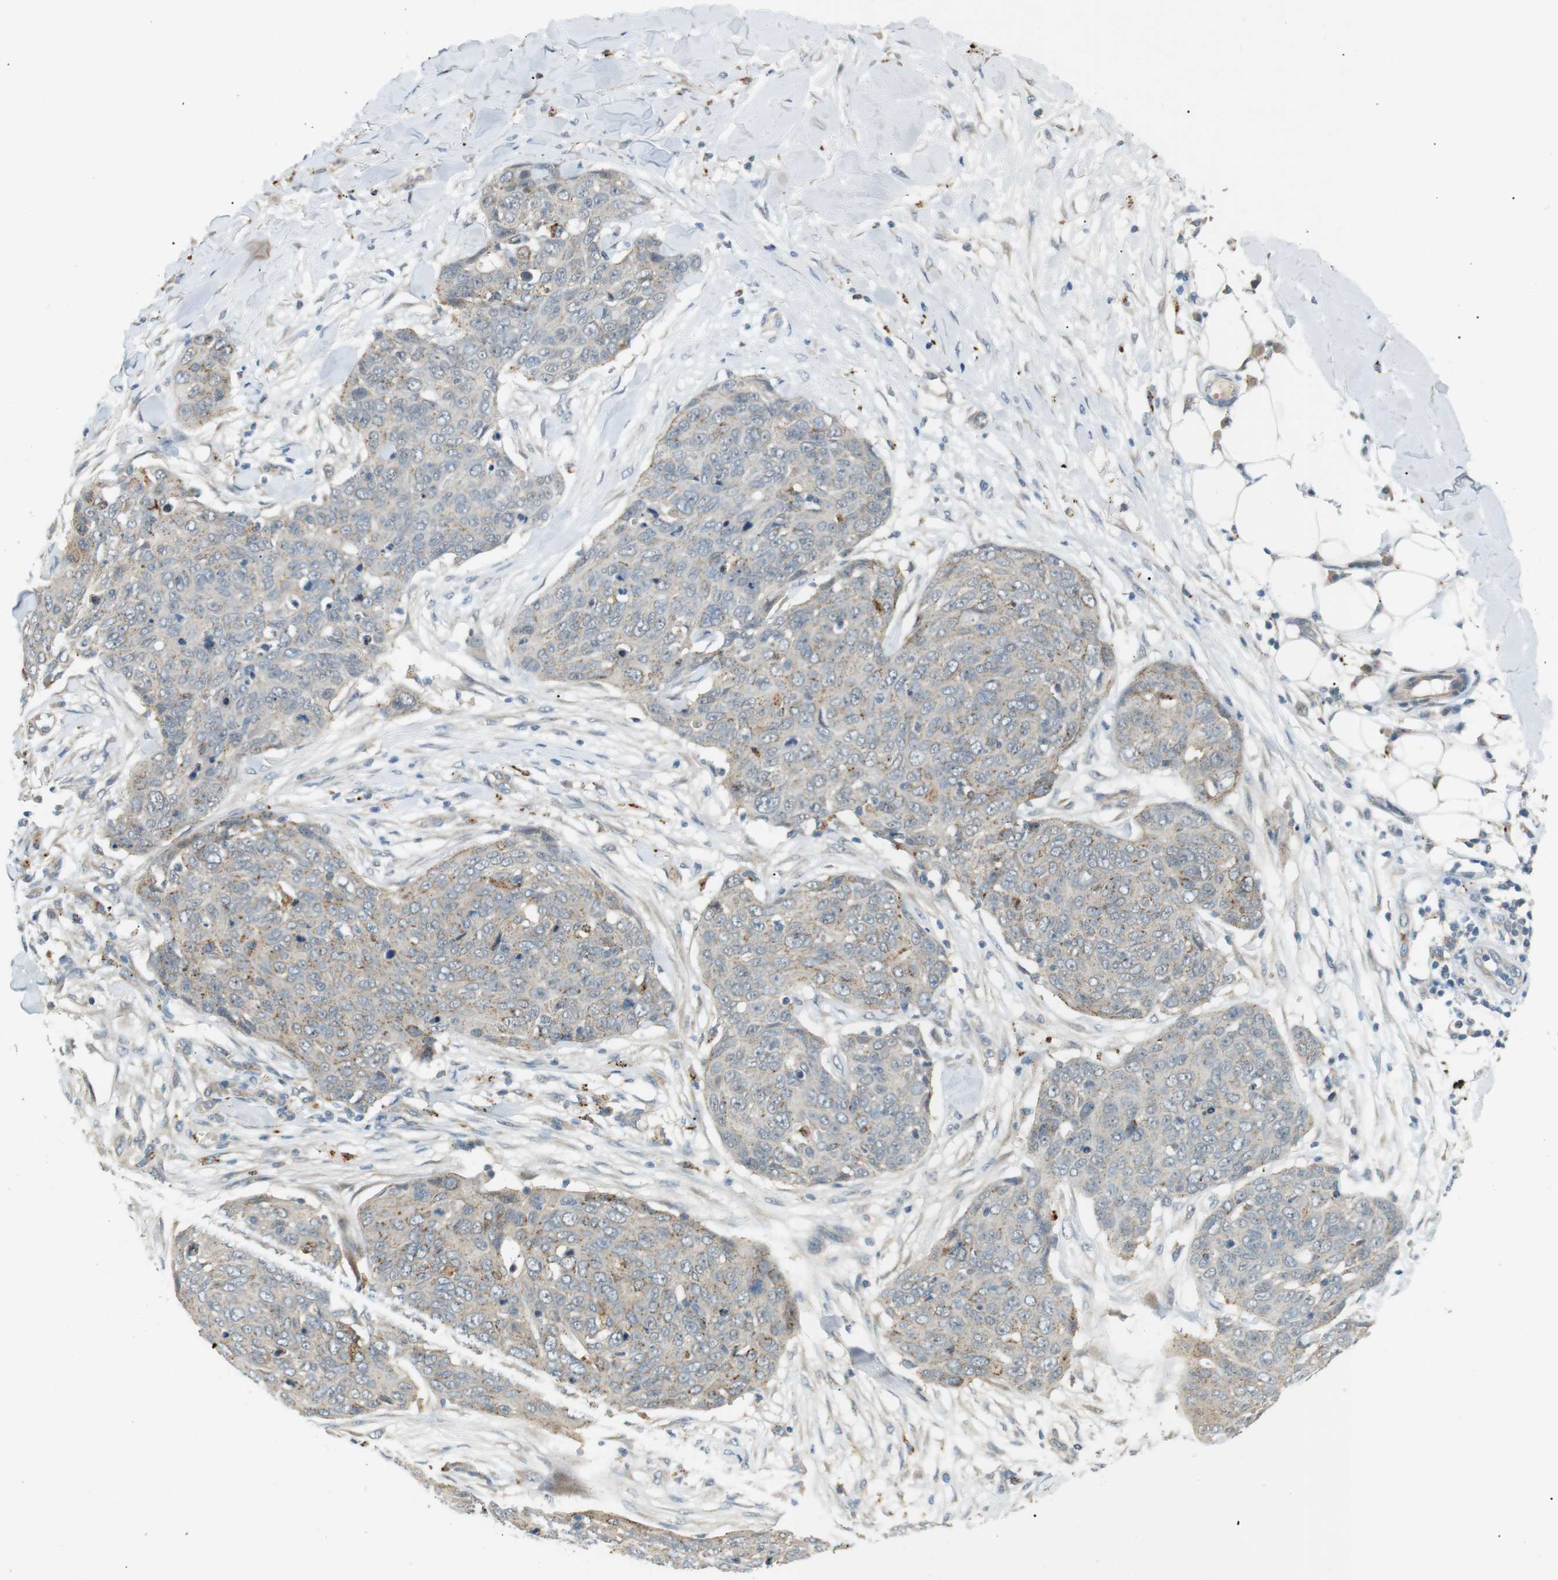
{"staining": {"intensity": "weak", "quantity": "<25%", "location": "cytoplasmic/membranous"}, "tissue": "skin cancer", "cell_type": "Tumor cells", "image_type": "cancer", "snomed": [{"axis": "morphology", "description": "Squamous cell carcinoma in situ, NOS"}, {"axis": "morphology", "description": "Squamous cell carcinoma, NOS"}, {"axis": "topography", "description": "Skin"}], "caption": "High magnification brightfield microscopy of squamous cell carcinoma in situ (skin) stained with DAB (brown) and counterstained with hematoxylin (blue): tumor cells show no significant staining.", "gene": "B4GALNT2", "patient": {"sex": "male", "age": 93}}